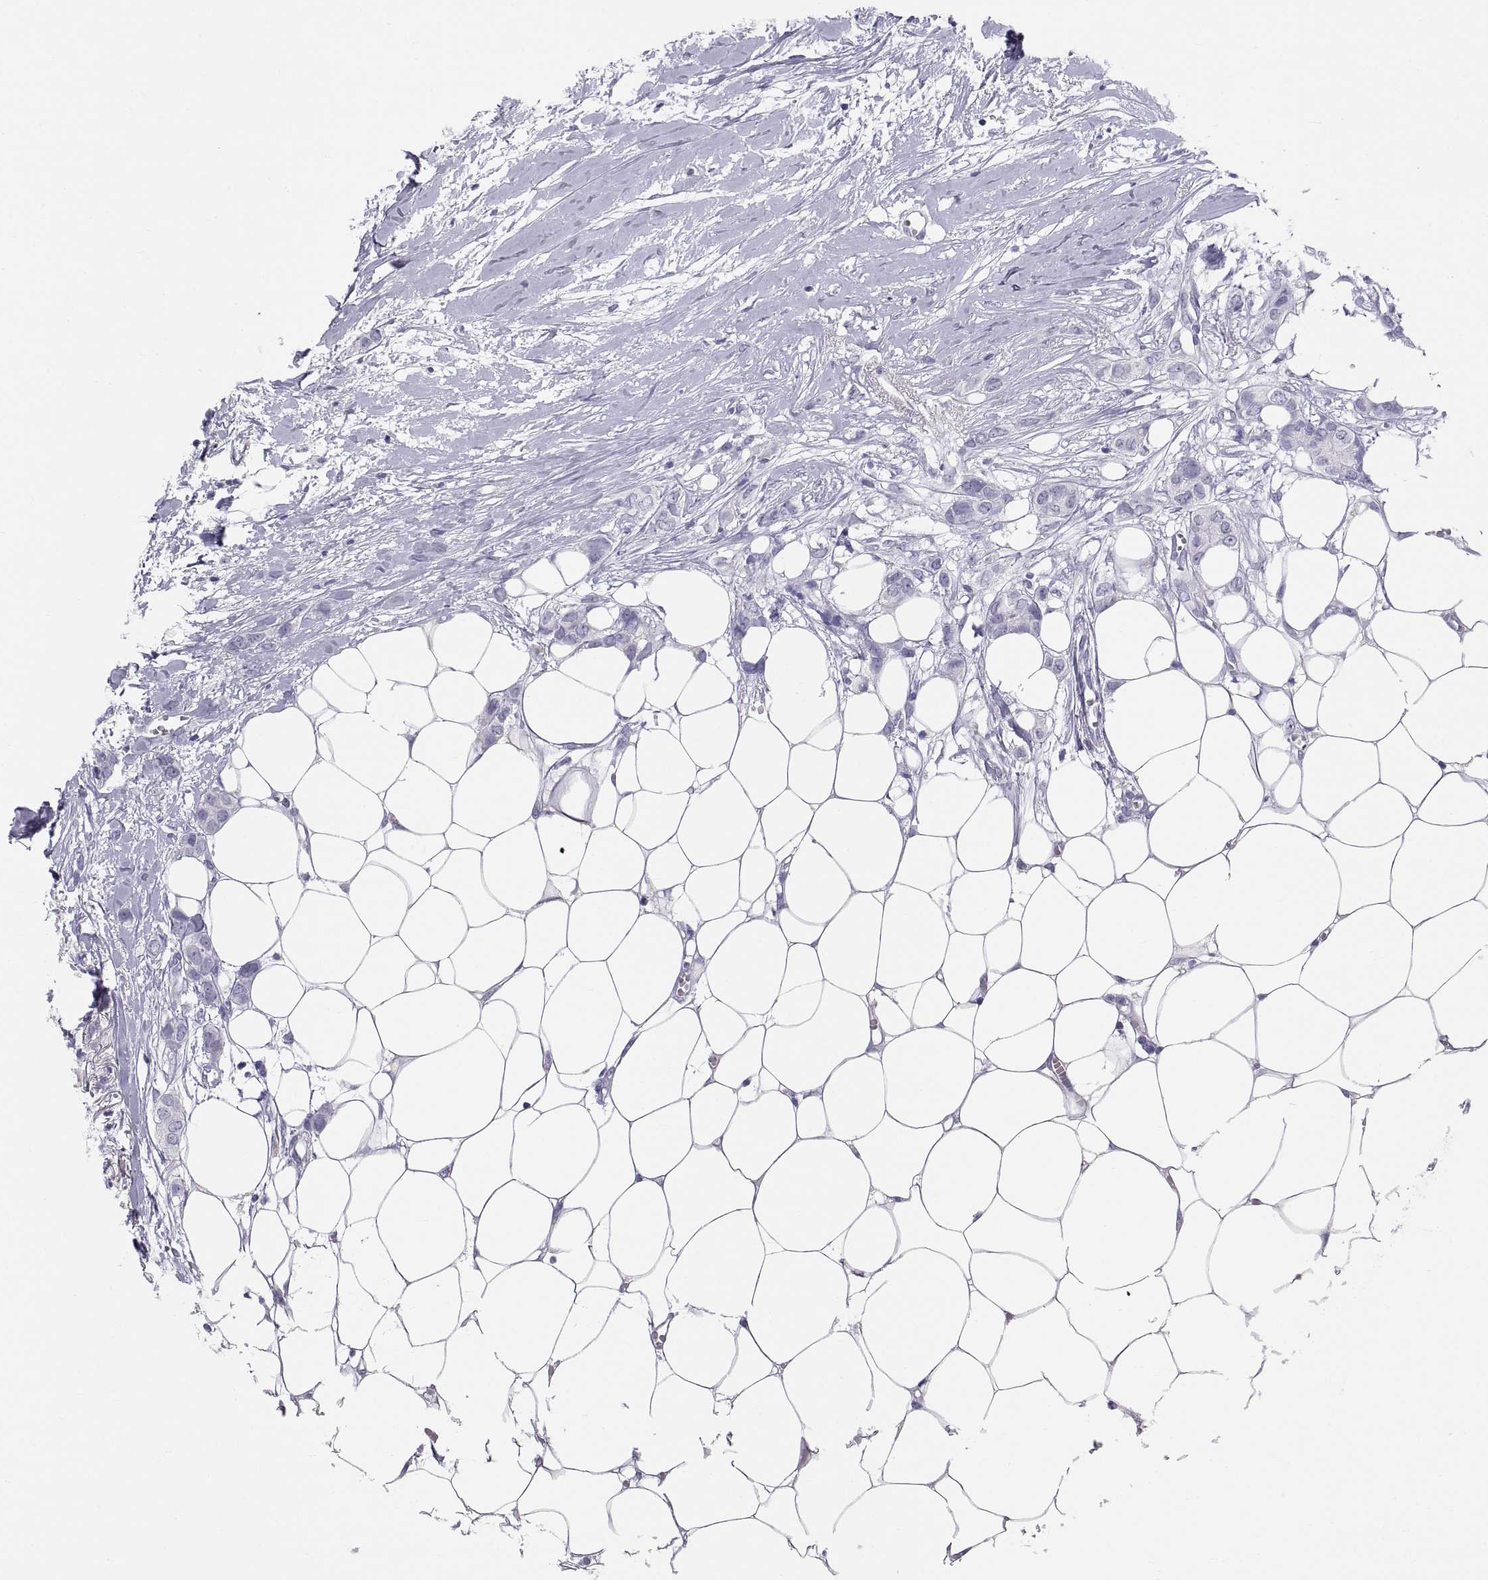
{"staining": {"intensity": "negative", "quantity": "none", "location": "none"}, "tissue": "breast cancer", "cell_type": "Tumor cells", "image_type": "cancer", "snomed": [{"axis": "morphology", "description": "Duct carcinoma"}, {"axis": "topography", "description": "Breast"}], "caption": "A high-resolution image shows IHC staining of breast cancer (intraductal carcinoma), which demonstrates no significant staining in tumor cells.", "gene": "RNASE12", "patient": {"sex": "female", "age": 85}}